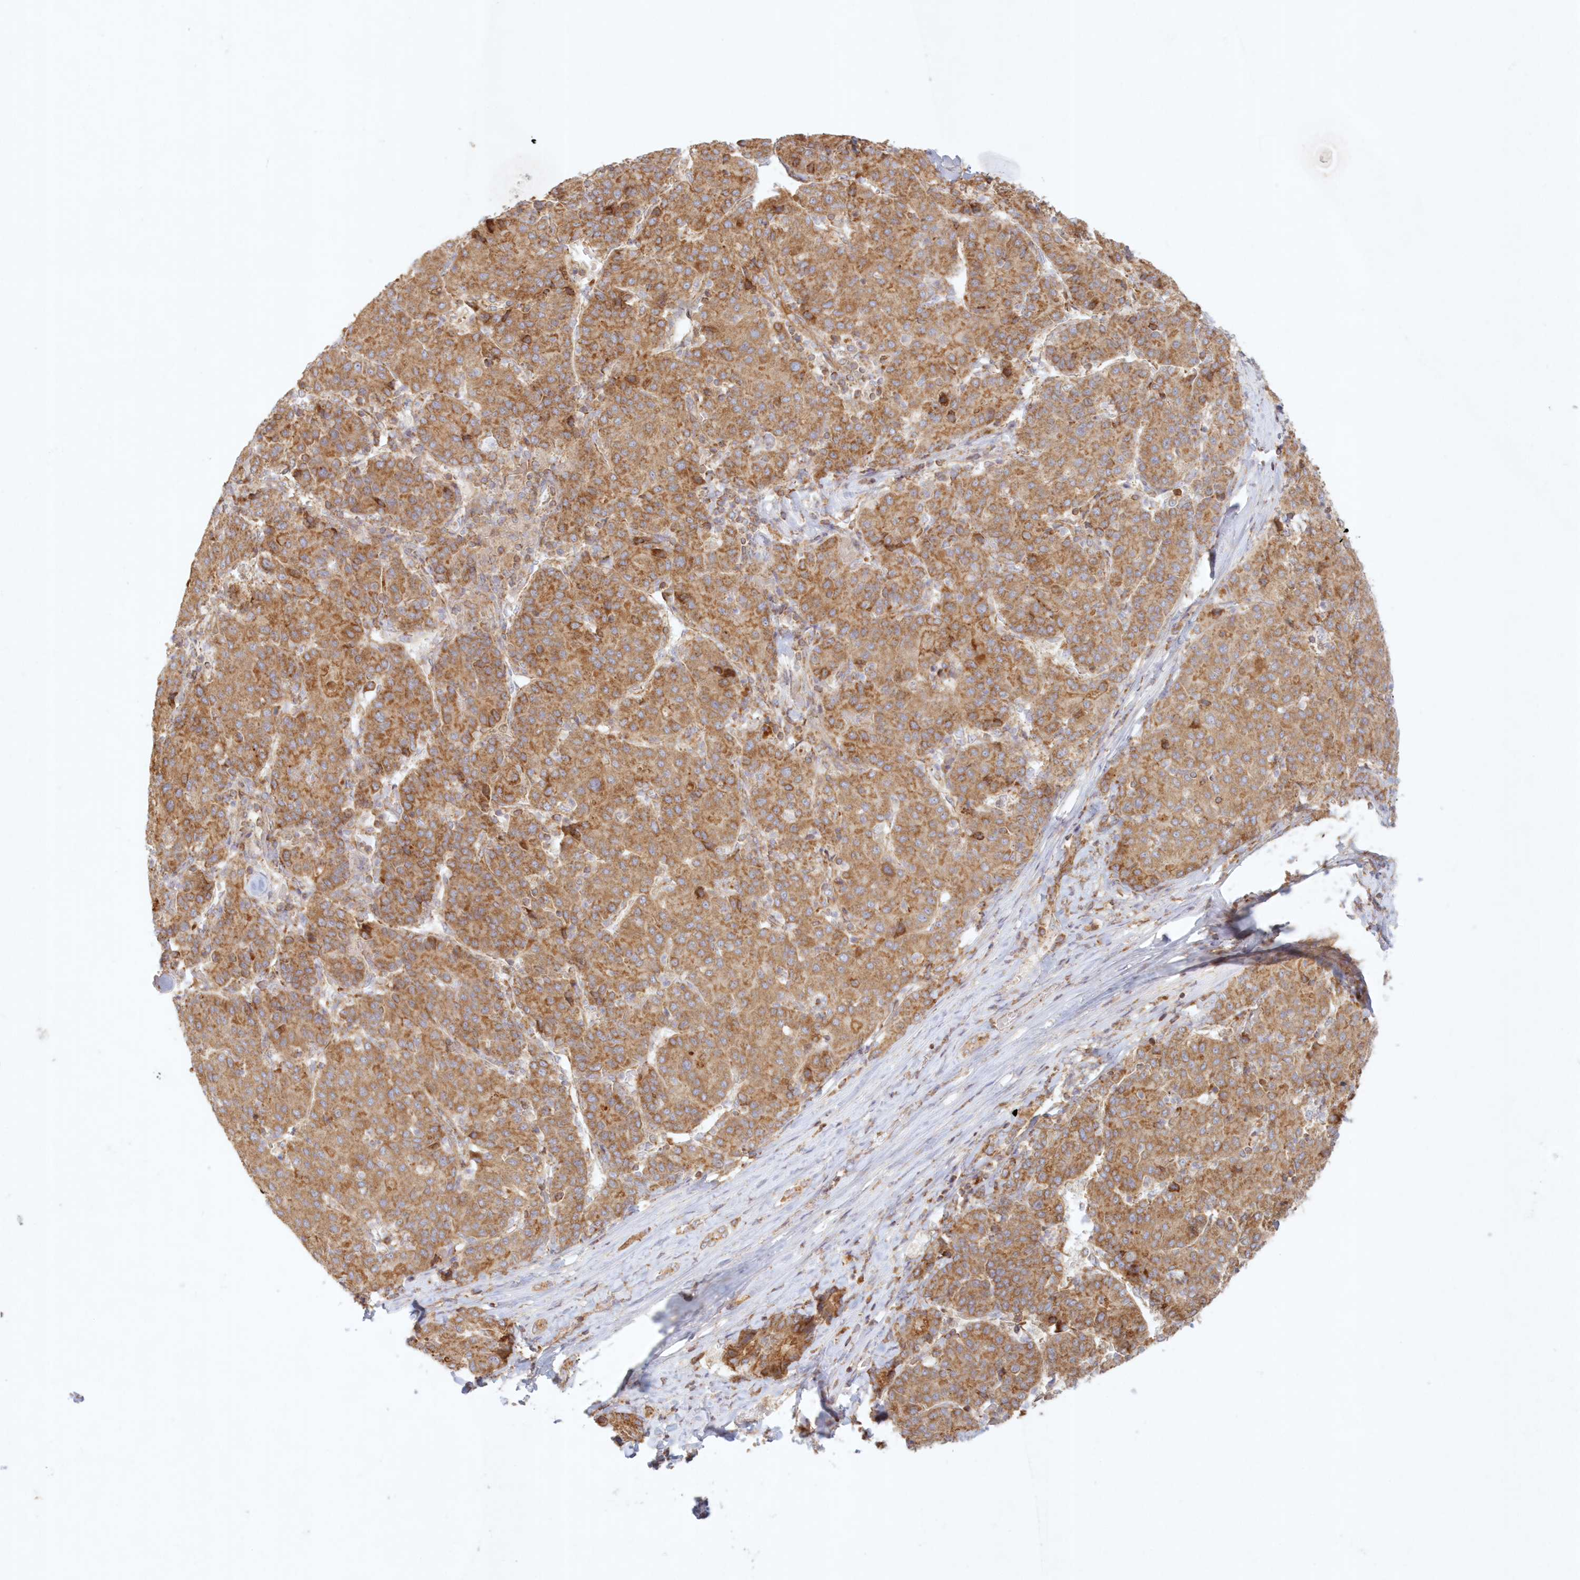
{"staining": {"intensity": "moderate", "quantity": ">75%", "location": "cytoplasmic/membranous"}, "tissue": "liver cancer", "cell_type": "Tumor cells", "image_type": "cancer", "snomed": [{"axis": "morphology", "description": "Carcinoma, Hepatocellular, NOS"}, {"axis": "topography", "description": "Liver"}], "caption": "Immunohistochemistry (IHC) micrograph of neoplastic tissue: human liver cancer (hepatocellular carcinoma) stained using IHC displays medium levels of moderate protein expression localized specifically in the cytoplasmic/membranous of tumor cells, appearing as a cytoplasmic/membranous brown color.", "gene": "KIAA0232", "patient": {"sex": "male", "age": 65}}